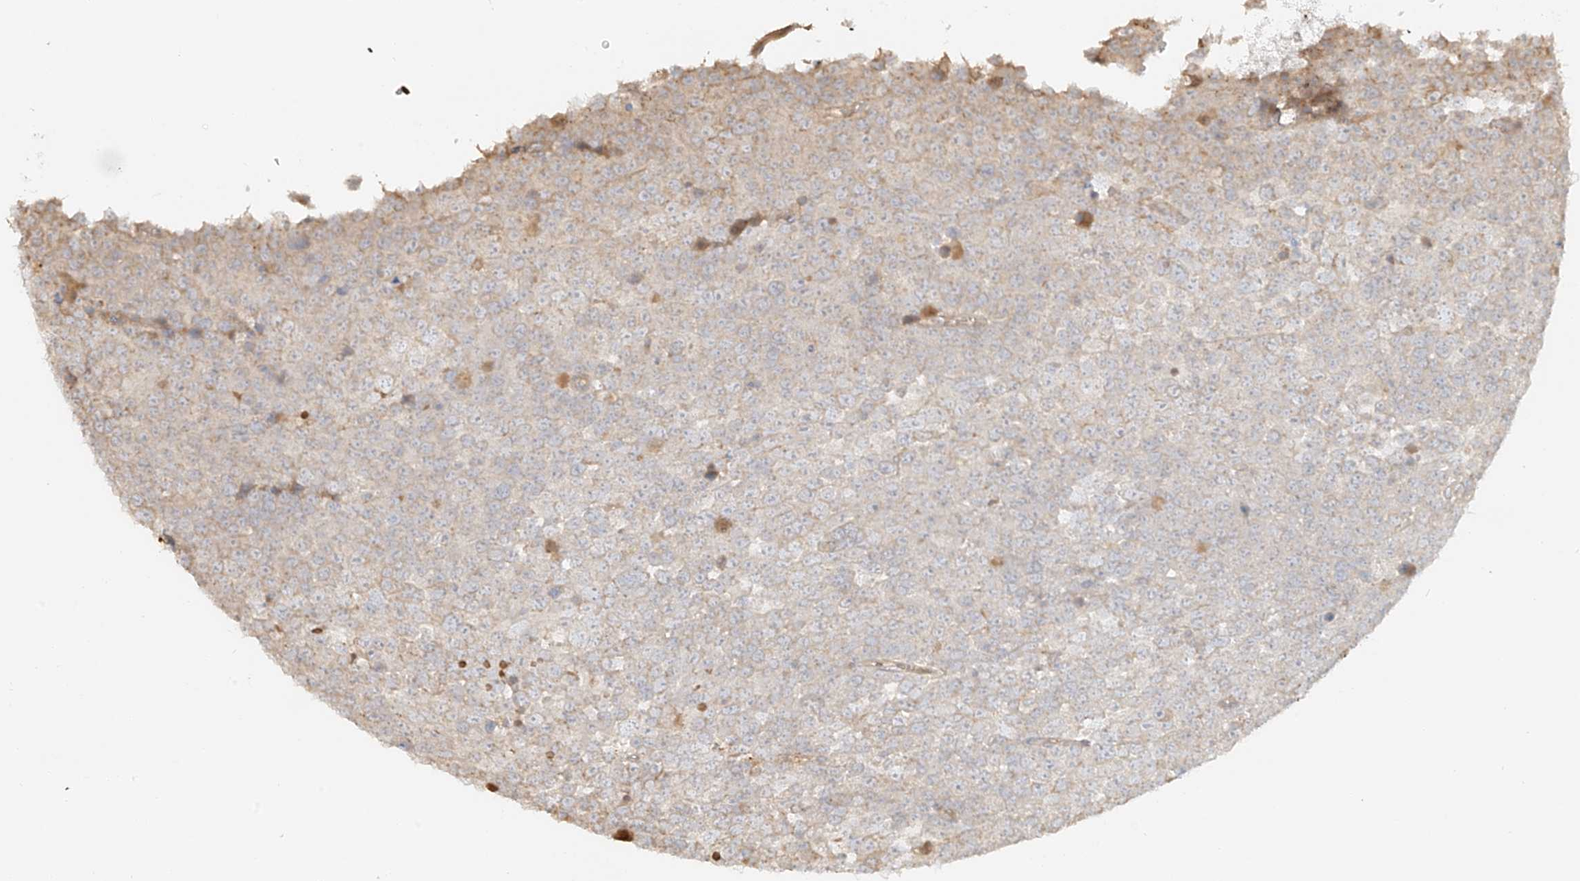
{"staining": {"intensity": "weak", "quantity": "25%-75%", "location": "cytoplasmic/membranous"}, "tissue": "testis cancer", "cell_type": "Tumor cells", "image_type": "cancer", "snomed": [{"axis": "morphology", "description": "Seminoma, NOS"}, {"axis": "topography", "description": "Testis"}], "caption": "IHC (DAB) staining of seminoma (testis) demonstrates weak cytoplasmic/membranous protein staining in about 25%-75% of tumor cells.", "gene": "UPK1B", "patient": {"sex": "male", "age": 71}}